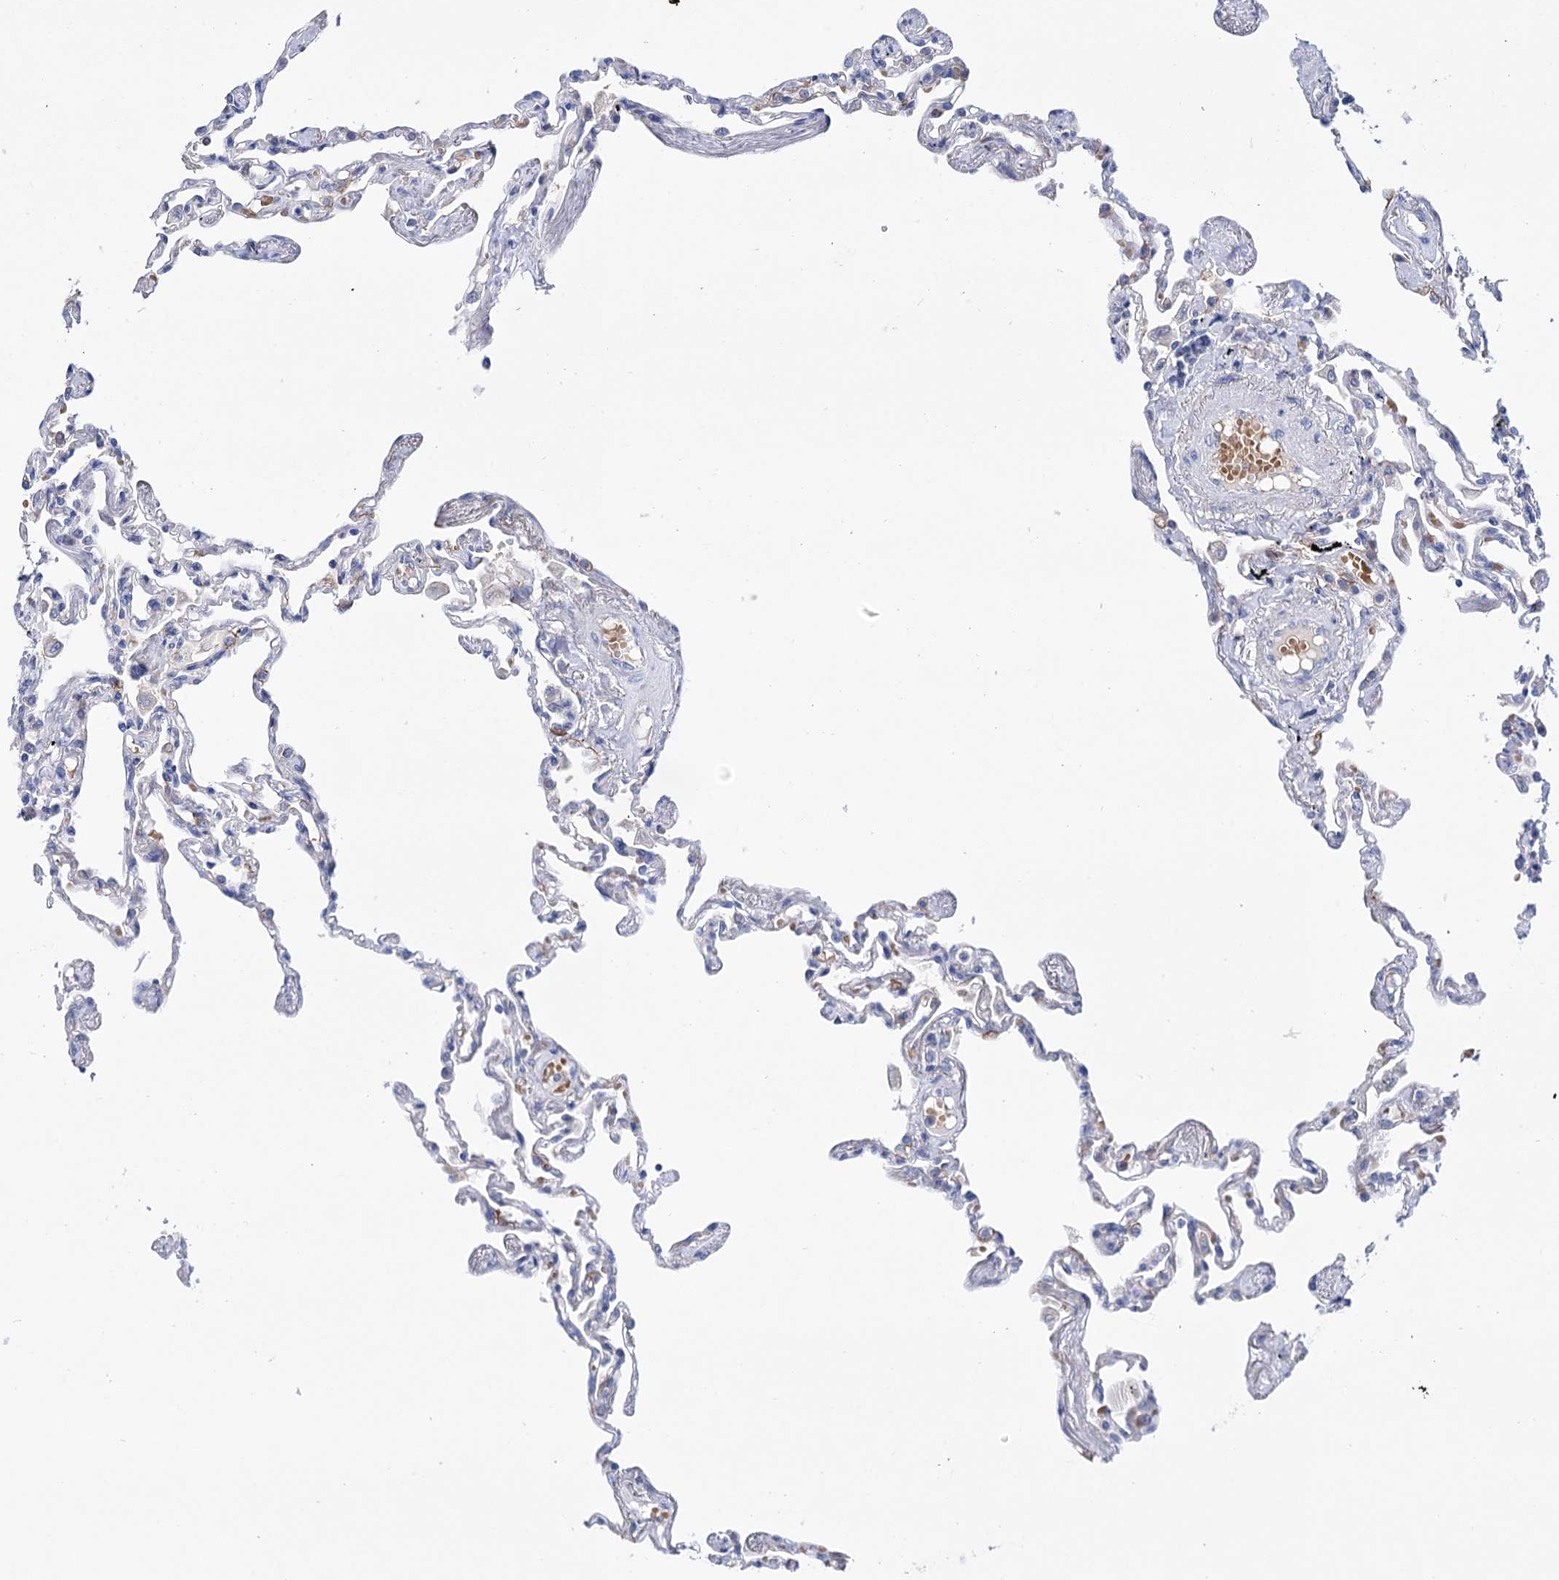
{"staining": {"intensity": "negative", "quantity": "none", "location": "none"}, "tissue": "lung", "cell_type": "Alveolar cells", "image_type": "normal", "snomed": [{"axis": "morphology", "description": "Normal tissue, NOS"}, {"axis": "topography", "description": "Lung"}], "caption": "The histopathology image demonstrates no significant positivity in alveolar cells of lung.", "gene": "YARS2", "patient": {"sex": "female", "age": 67}}